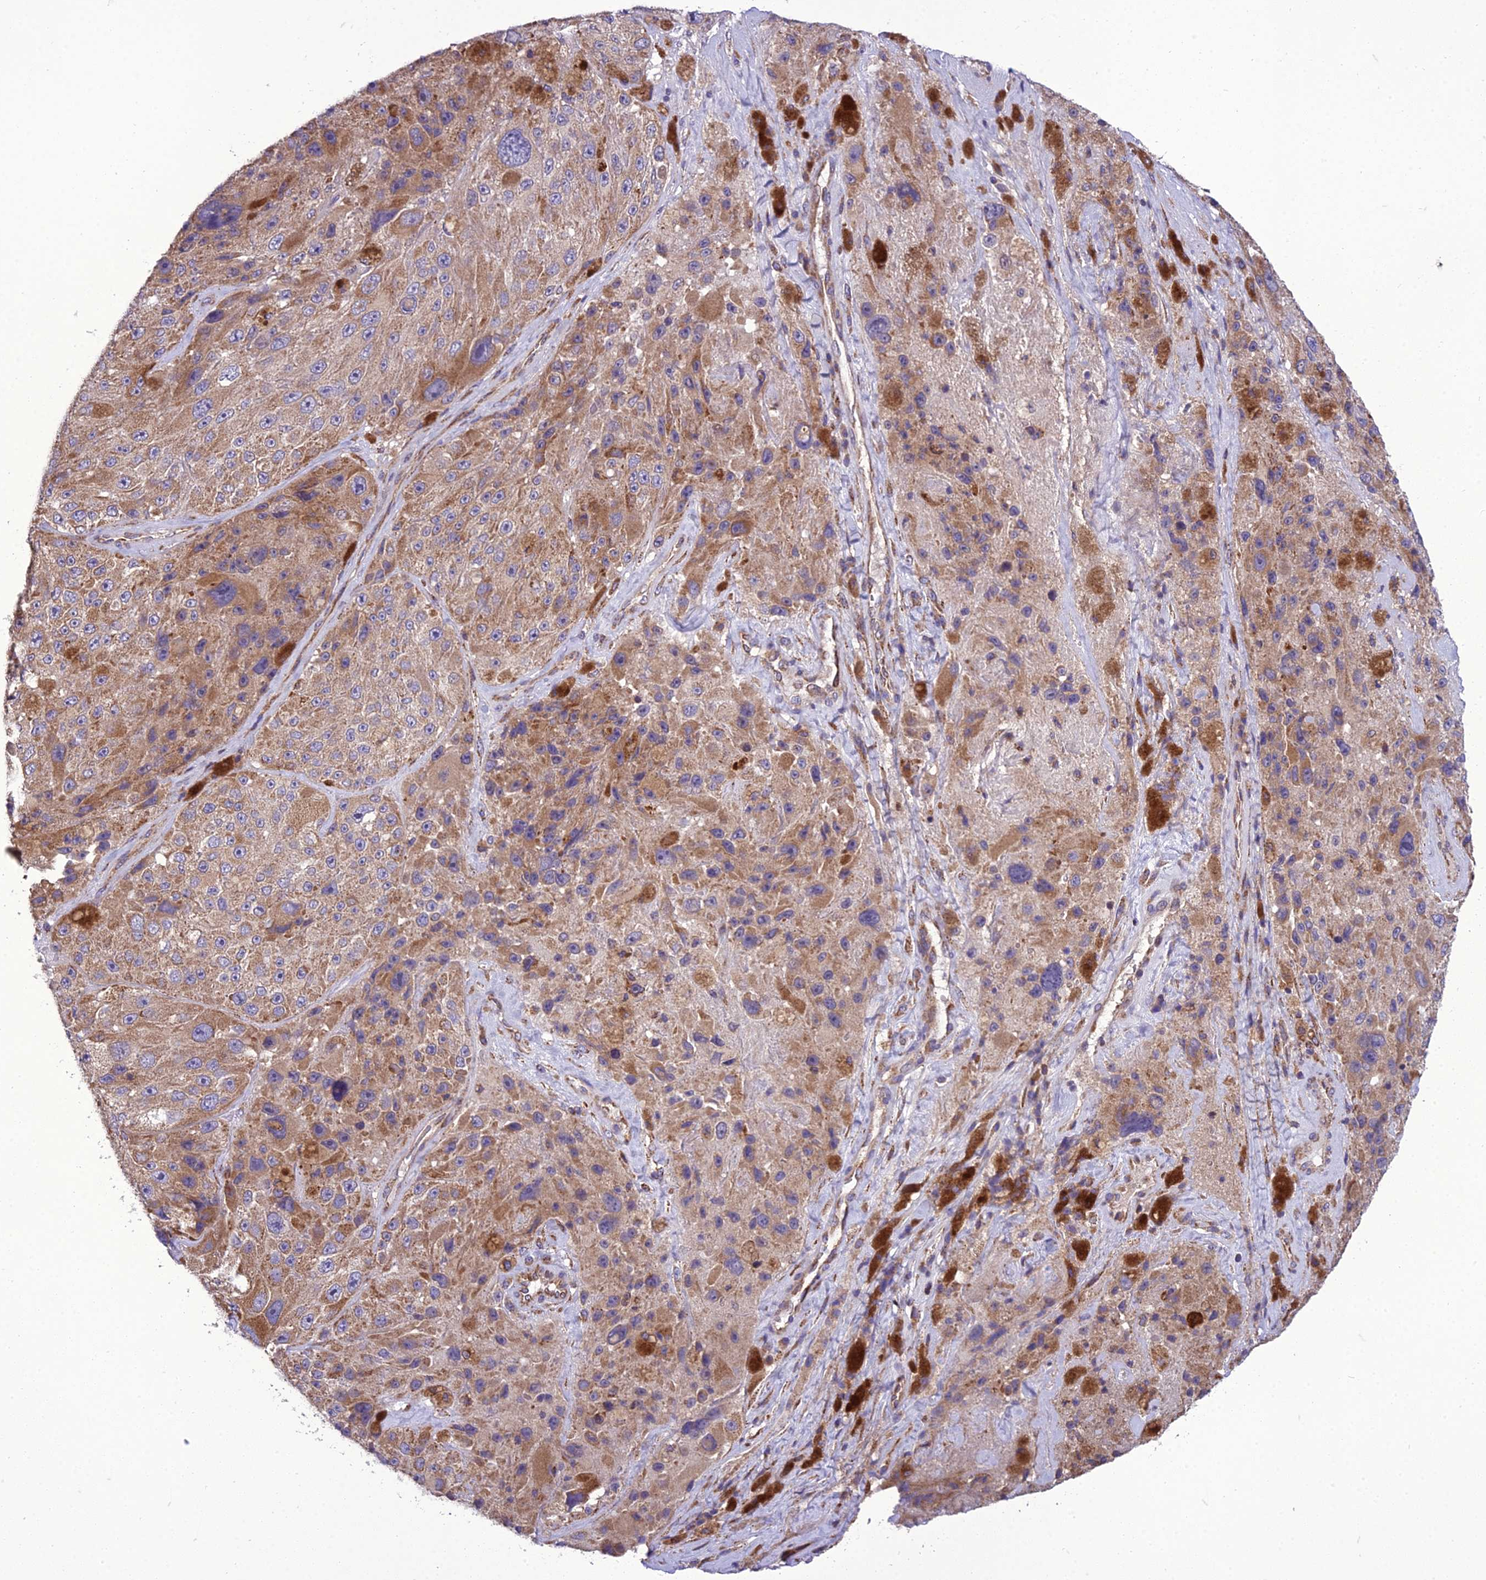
{"staining": {"intensity": "moderate", "quantity": "25%-75%", "location": "cytoplasmic/membranous"}, "tissue": "melanoma", "cell_type": "Tumor cells", "image_type": "cancer", "snomed": [{"axis": "morphology", "description": "Malignant melanoma, Metastatic site"}, {"axis": "topography", "description": "Lymph node"}], "caption": "Melanoma was stained to show a protein in brown. There is medium levels of moderate cytoplasmic/membranous positivity in about 25%-75% of tumor cells. (DAB = brown stain, brightfield microscopy at high magnification).", "gene": "GIMAP1", "patient": {"sex": "male", "age": 62}}